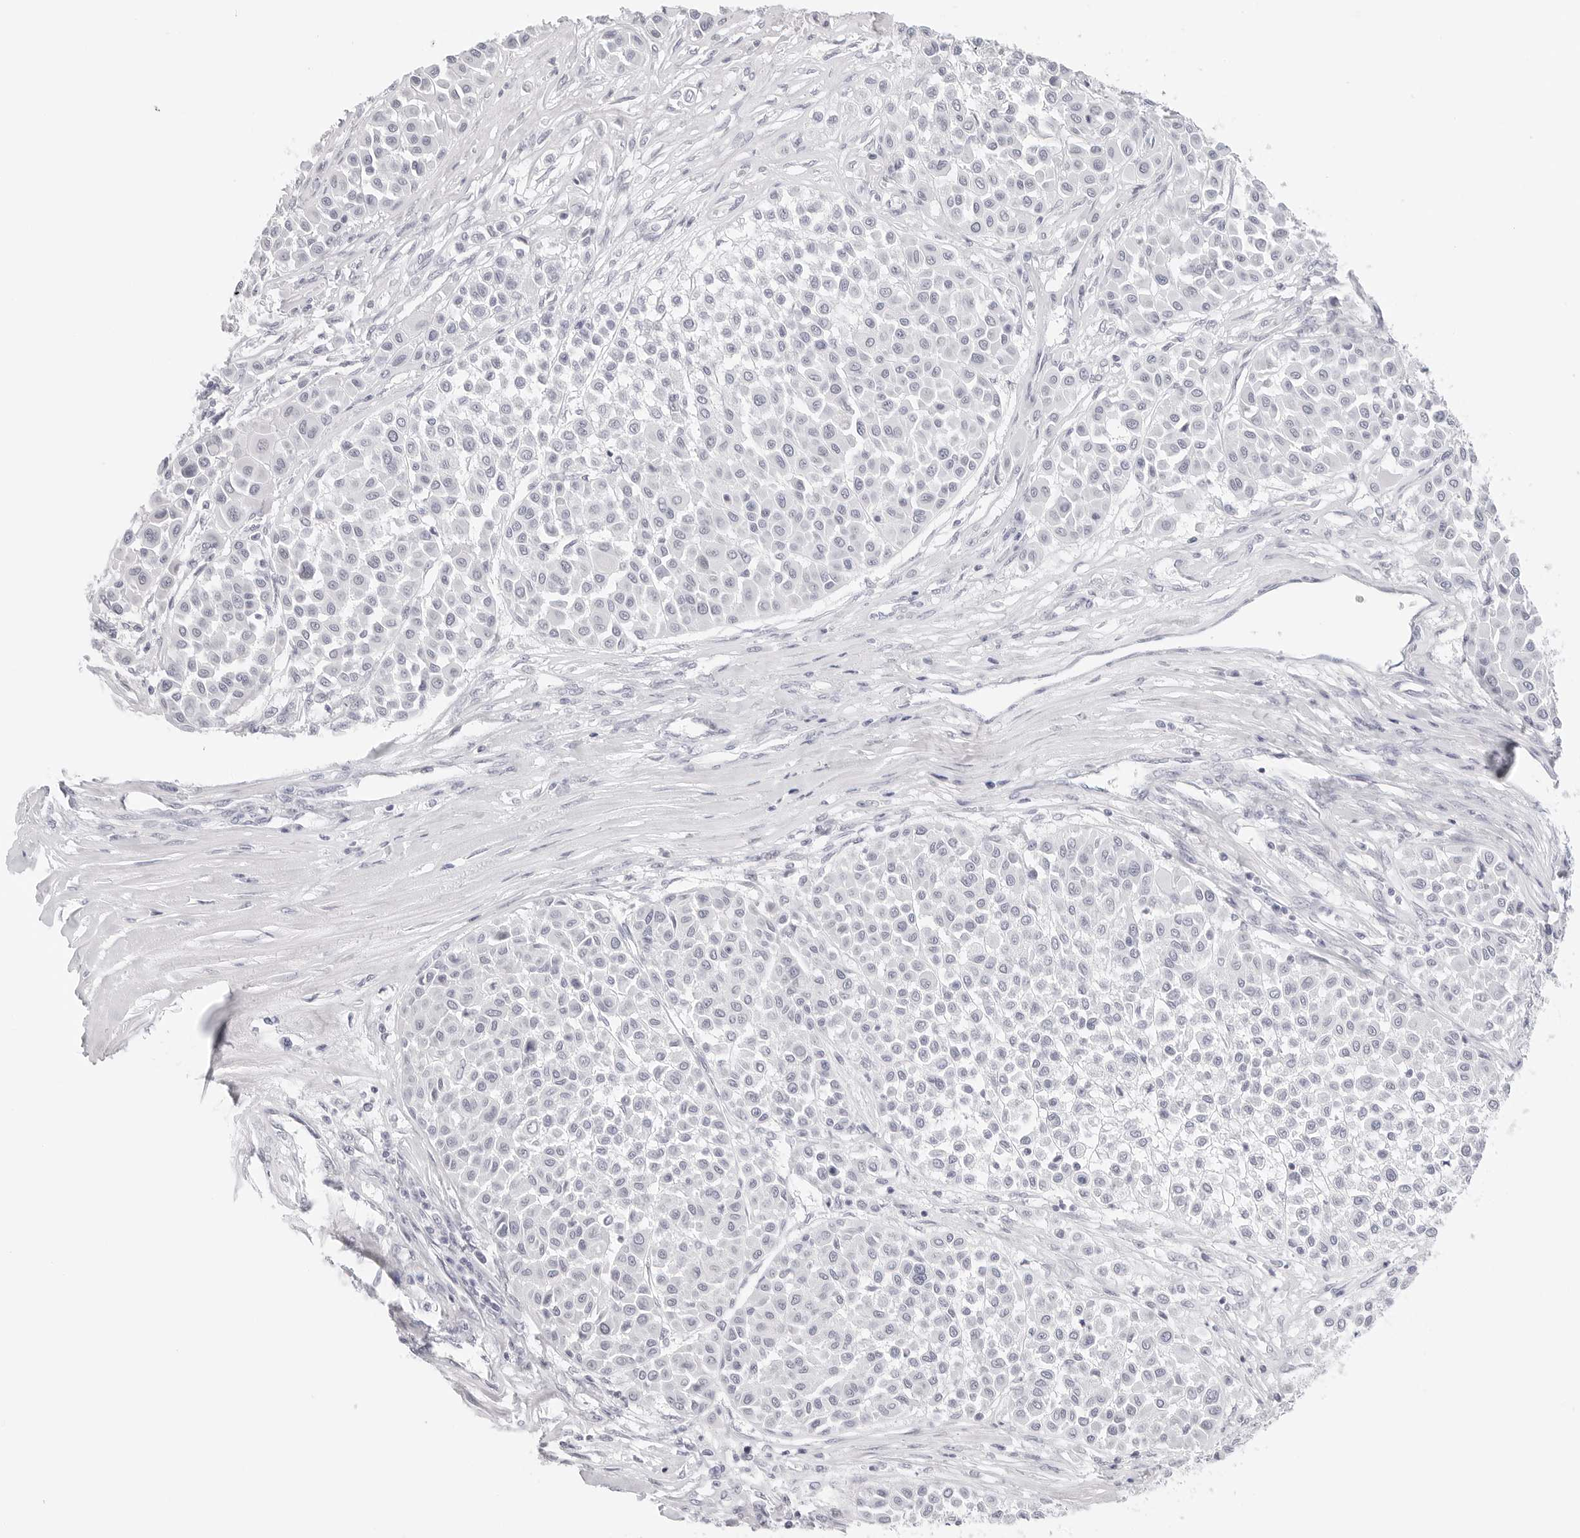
{"staining": {"intensity": "negative", "quantity": "none", "location": "none"}, "tissue": "melanoma", "cell_type": "Tumor cells", "image_type": "cancer", "snomed": [{"axis": "morphology", "description": "Malignant melanoma, Metastatic site"}, {"axis": "topography", "description": "Soft tissue"}], "caption": "Immunohistochemical staining of human malignant melanoma (metastatic site) exhibits no significant staining in tumor cells.", "gene": "HMGCS2", "patient": {"sex": "male", "age": 41}}